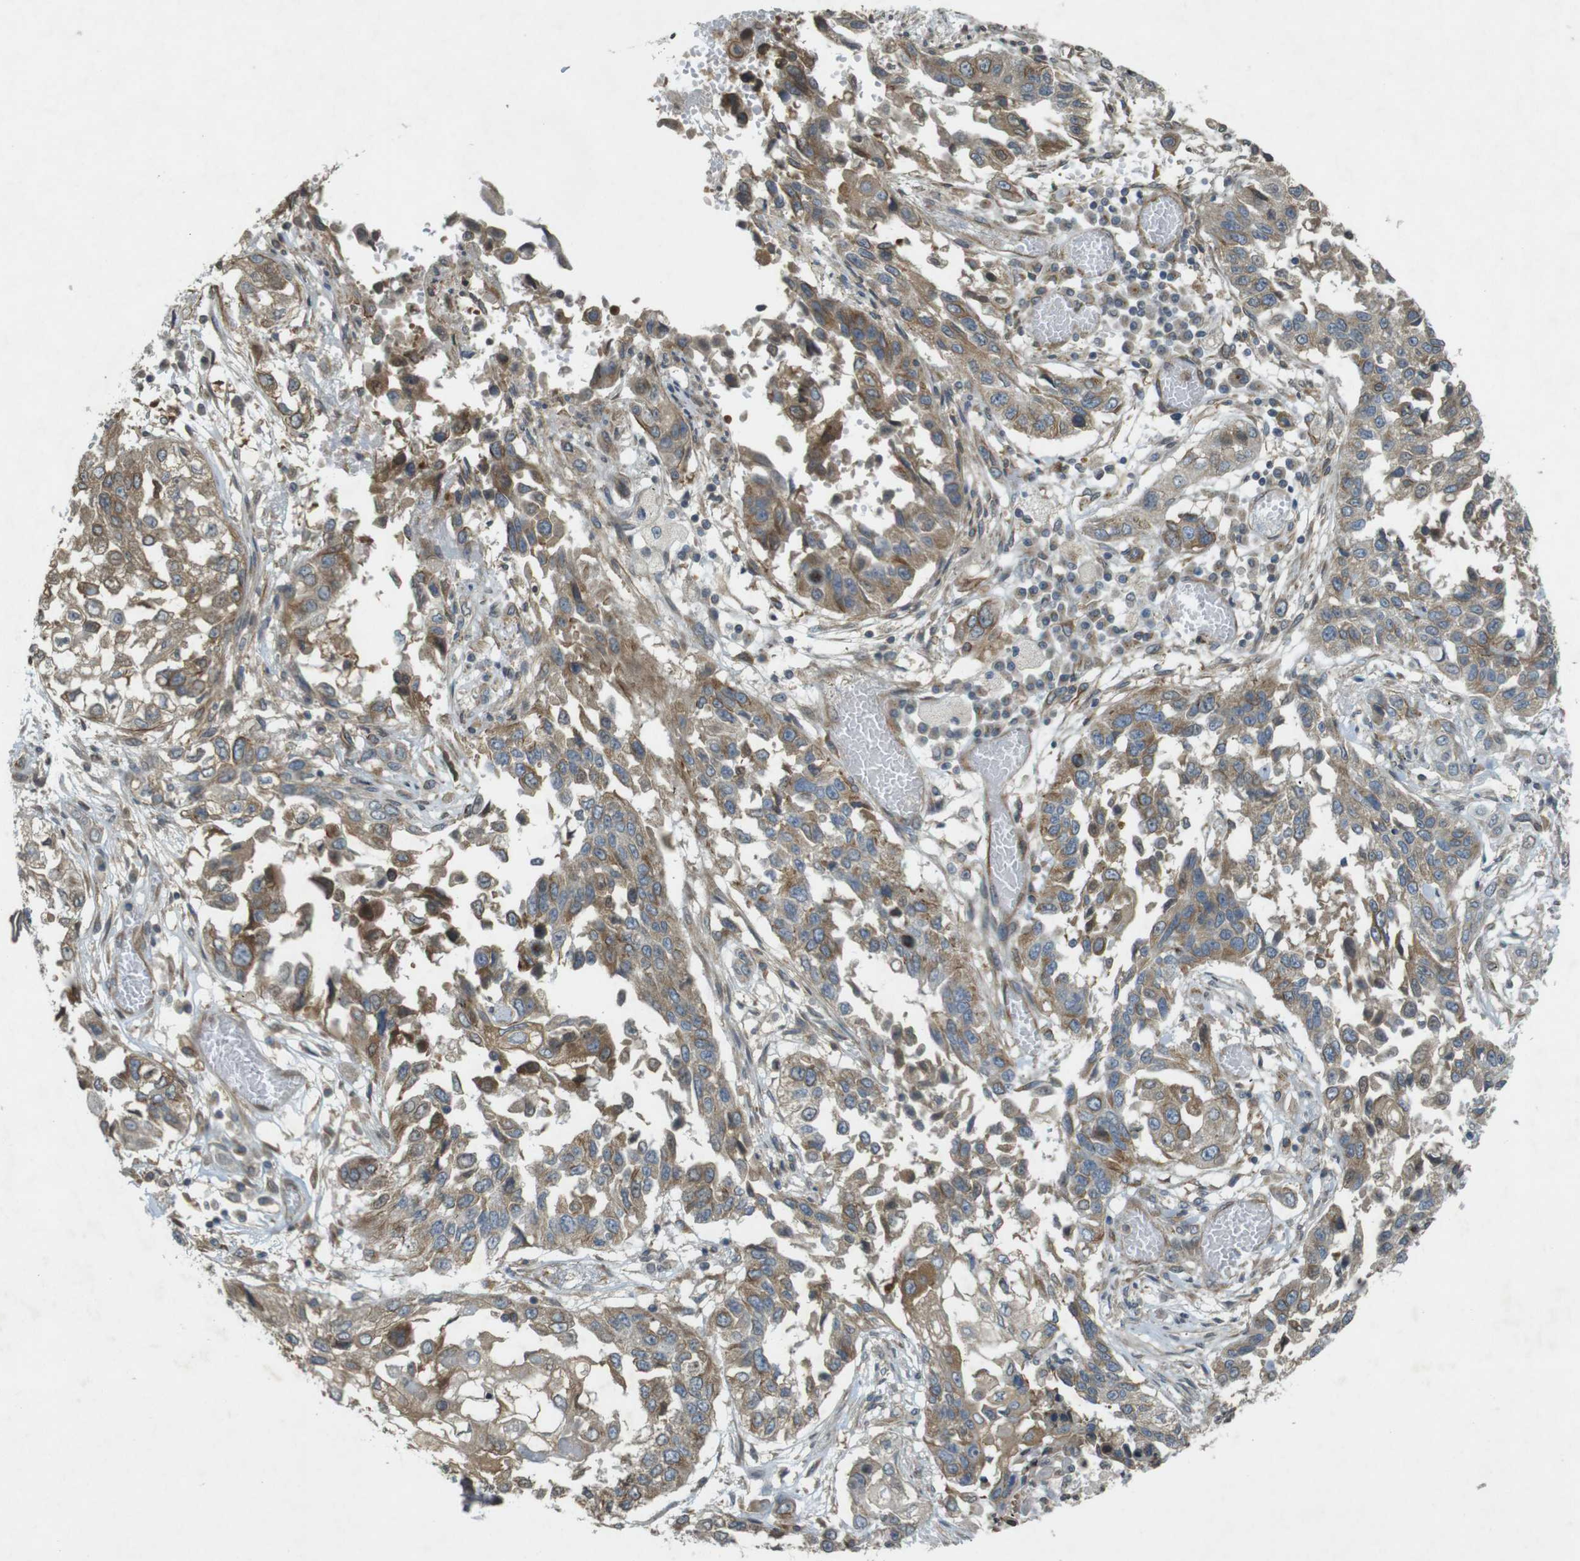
{"staining": {"intensity": "moderate", "quantity": ">75%", "location": "cytoplasmic/membranous"}, "tissue": "lung cancer", "cell_type": "Tumor cells", "image_type": "cancer", "snomed": [{"axis": "morphology", "description": "Squamous cell carcinoma, NOS"}, {"axis": "topography", "description": "Lung"}], "caption": "Immunohistochemical staining of human squamous cell carcinoma (lung) shows moderate cytoplasmic/membranous protein staining in about >75% of tumor cells. (DAB (3,3'-diaminobenzidine) = brown stain, brightfield microscopy at high magnification).", "gene": "KIF5B", "patient": {"sex": "male", "age": 71}}